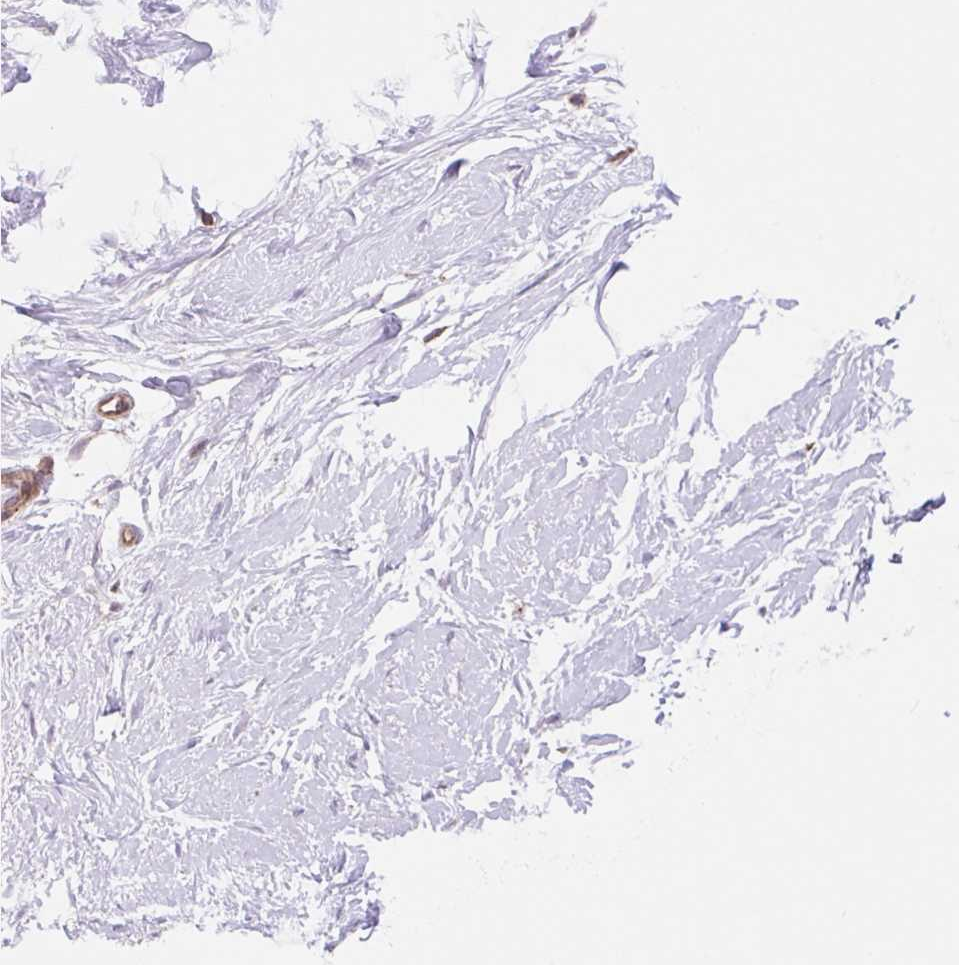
{"staining": {"intensity": "negative", "quantity": "none", "location": "none"}, "tissue": "breast", "cell_type": "Adipocytes", "image_type": "normal", "snomed": [{"axis": "morphology", "description": "Normal tissue, NOS"}, {"axis": "topography", "description": "Breast"}], "caption": "This photomicrograph is of benign breast stained with IHC to label a protein in brown with the nuclei are counter-stained blue. There is no expression in adipocytes.", "gene": "VPS4A", "patient": {"sex": "female", "age": 27}}